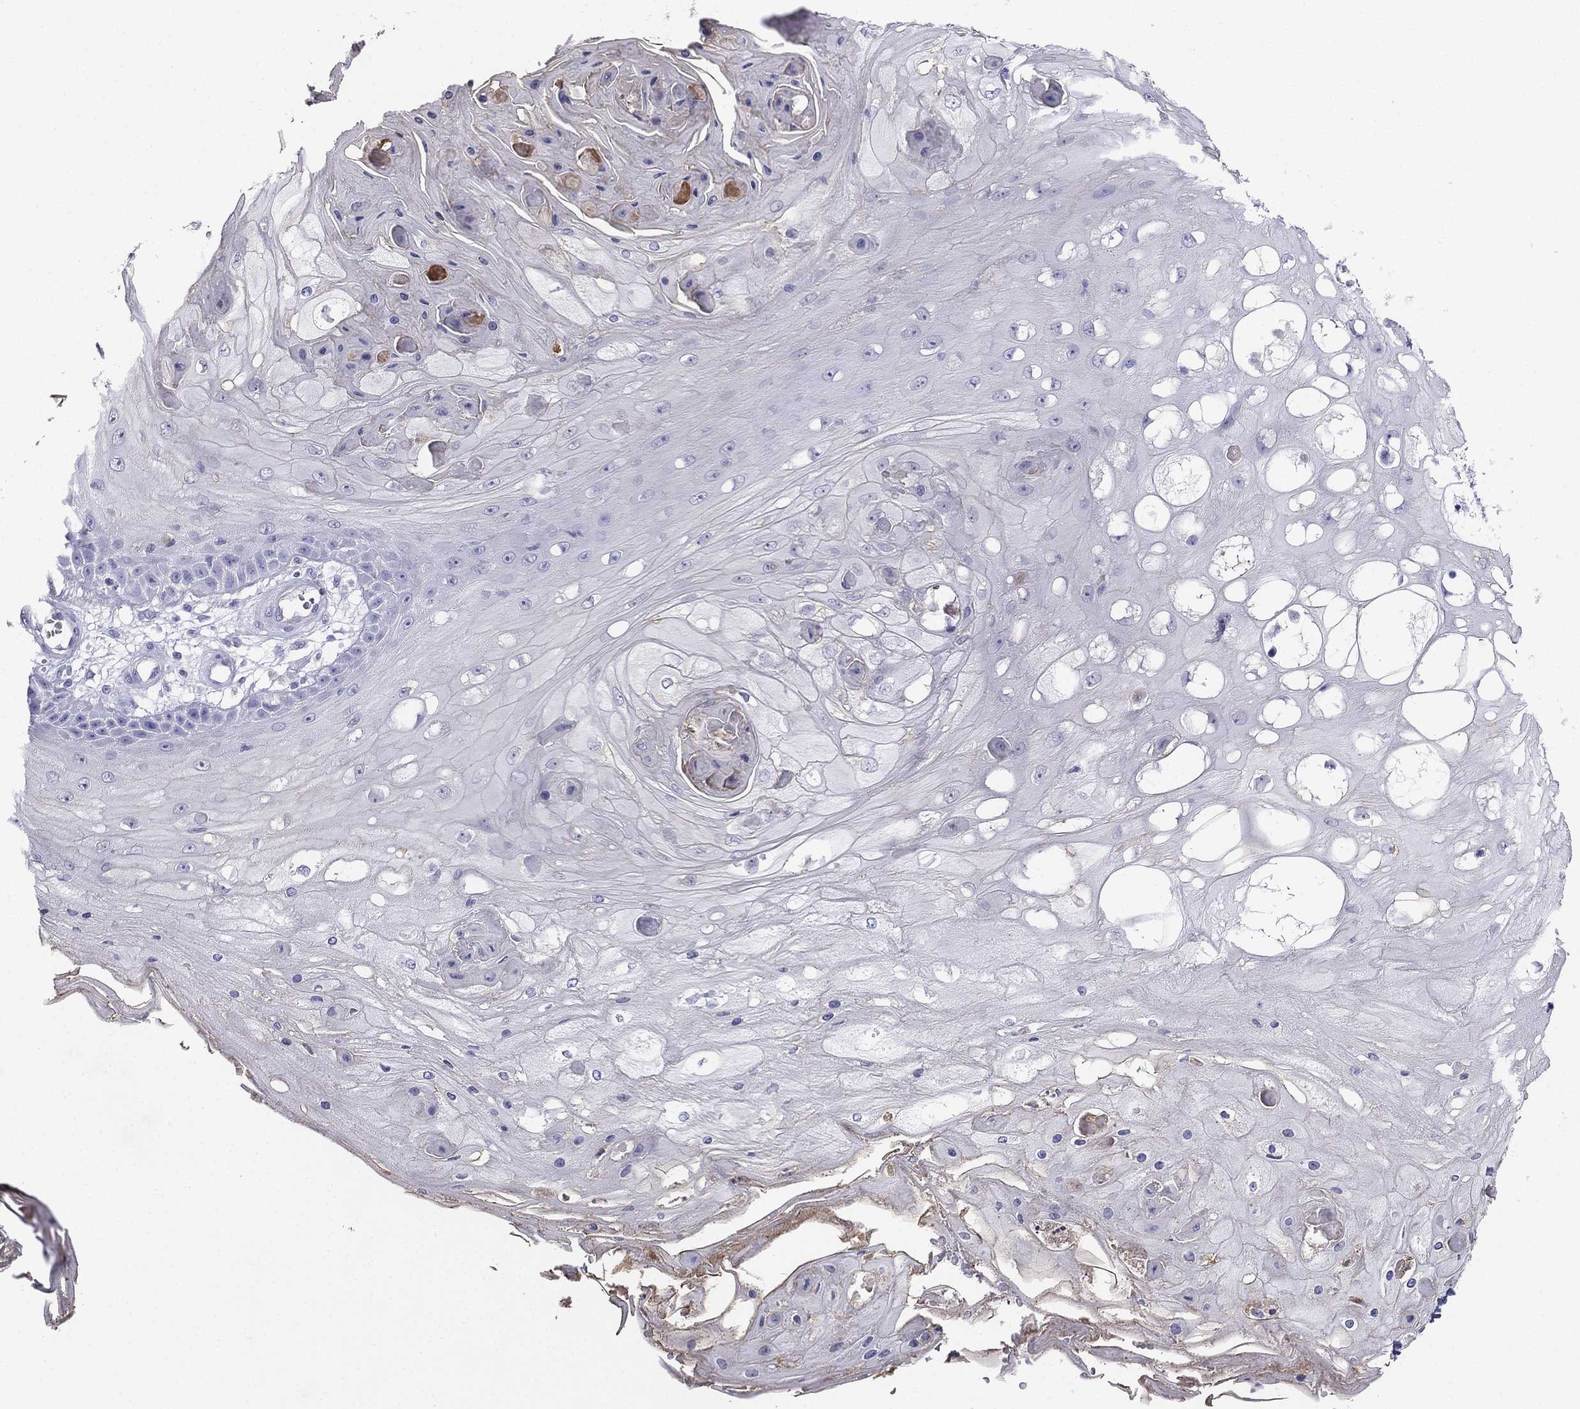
{"staining": {"intensity": "negative", "quantity": "none", "location": "none"}, "tissue": "skin cancer", "cell_type": "Tumor cells", "image_type": "cancer", "snomed": [{"axis": "morphology", "description": "Squamous cell carcinoma, NOS"}, {"axis": "topography", "description": "Skin"}], "caption": "This is a image of IHC staining of skin squamous cell carcinoma, which shows no expression in tumor cells.", "gene": "ALOXE3", "patient": {"sex": "male", "age": 70}}